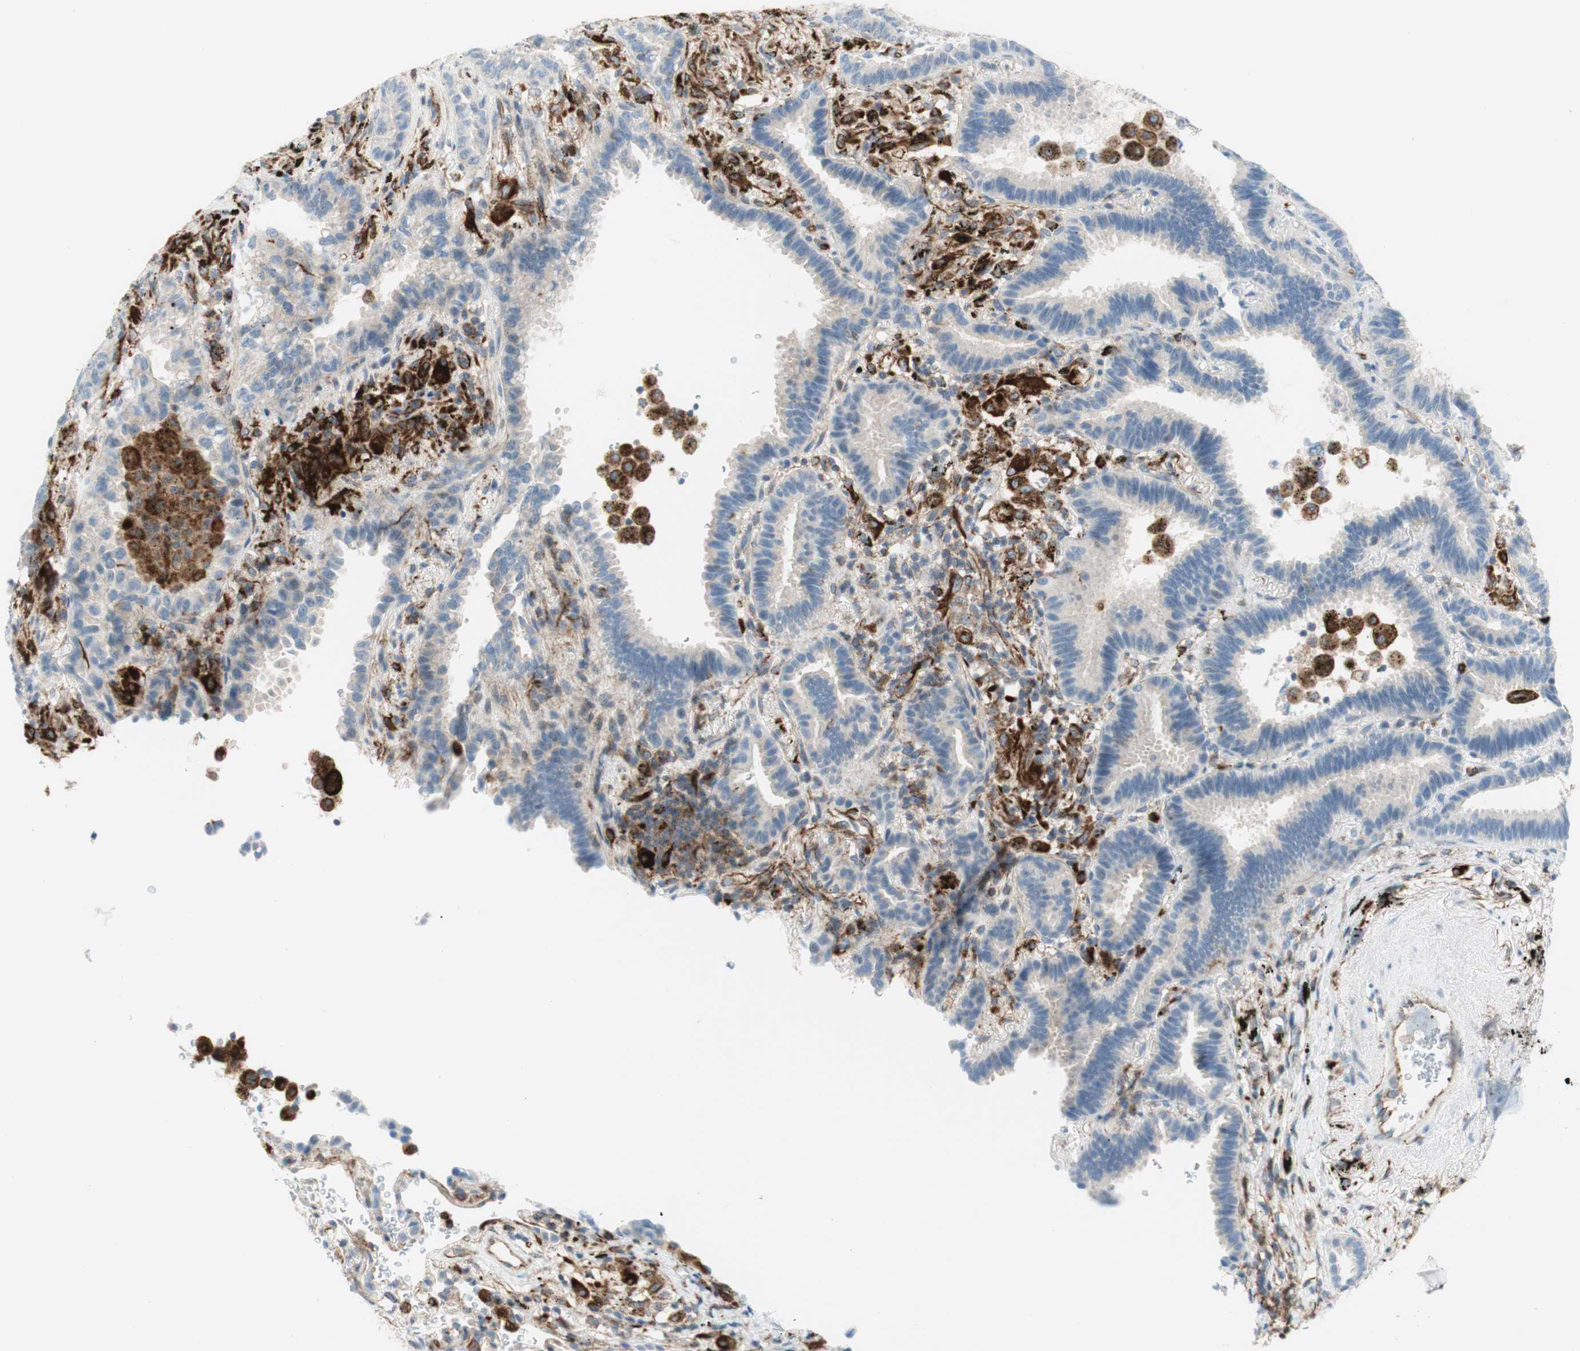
{"staining": {"intensity": "negative", "quantity": "none", "location": "none"}, "tissue": "lung cancer", "cell_type": "Tumor cells", "image_type": "cancer", "snomed": [{"axis": "morphology", "description": "Normal tissue, NOS"}, {"axis": "morphology", "description": "Adenocarcinoma, NOS"}, {"axis": "topography", "description": "Lung"}], "caption": "High magnification brightfield microscopy of adenocarcinoma (lung) stained with DAB (3,3'-diaminobenzidine) (brown) and counterstained with hematoxylin (blue): tumor cells show no significant positivity.", "gene": "POU2AF1", "patient": {"sex": "male", "age": 59}}